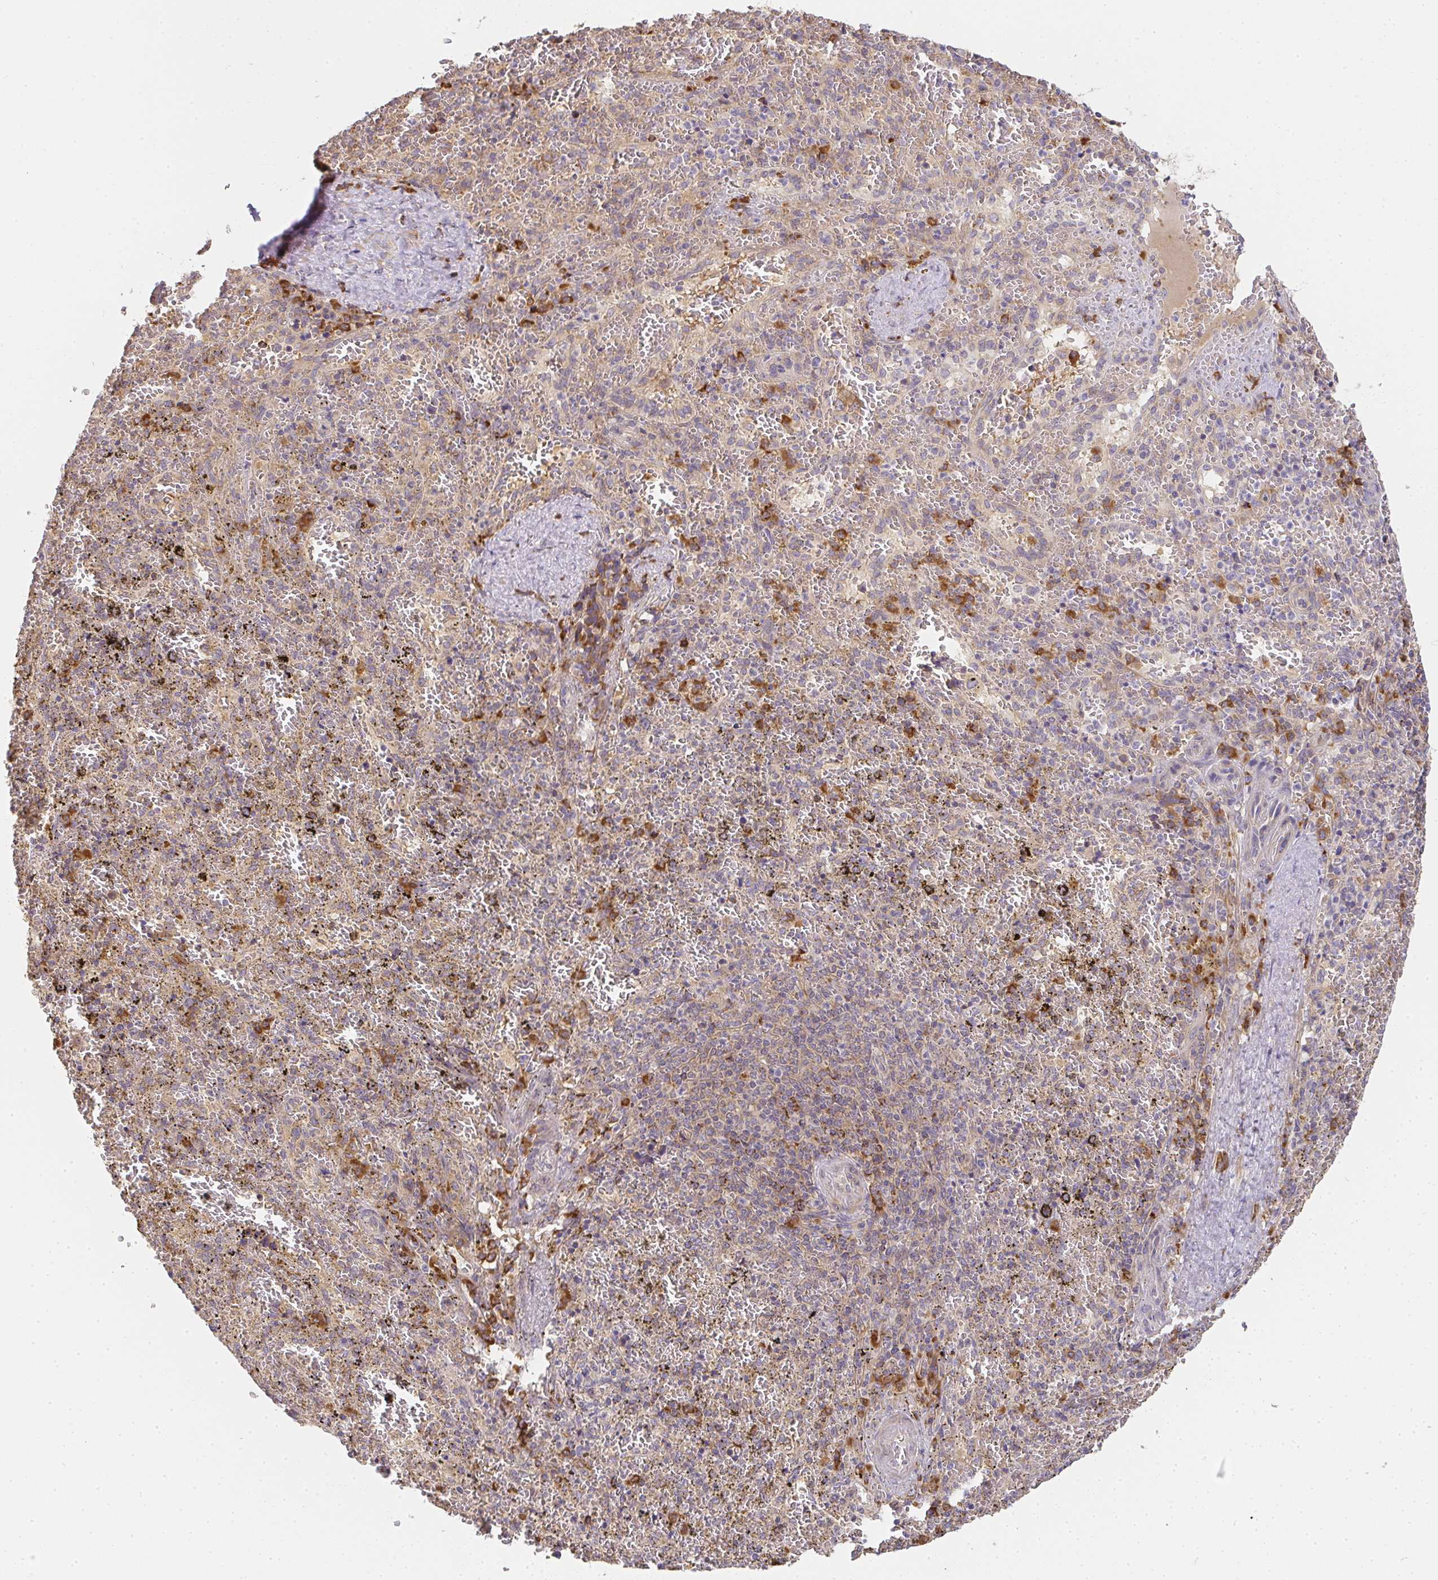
{"staining": {"intensity": "strong", "quantity": "<25%", "location": "cytoplasmic/membranous"}, "tissue": "spleen", "cell_type": "Cells in red pulp", "image_type": "normal", "snomed": [{"axis": "morphology", "description": "Normal tissue, NOS"}, {"axis": "topography", "description": "Spleen"}], "caption": "This micrograph exhibits benign spleen stained with immunohistochemistry to label a protein in brown. The cytoplasmic/membranous of cells in red pulp show strong positivity for the protein. Nuclei are counter-stained blue.", "gene": "SLC35B3", "patient": {"sex": "female", "age": 50}}